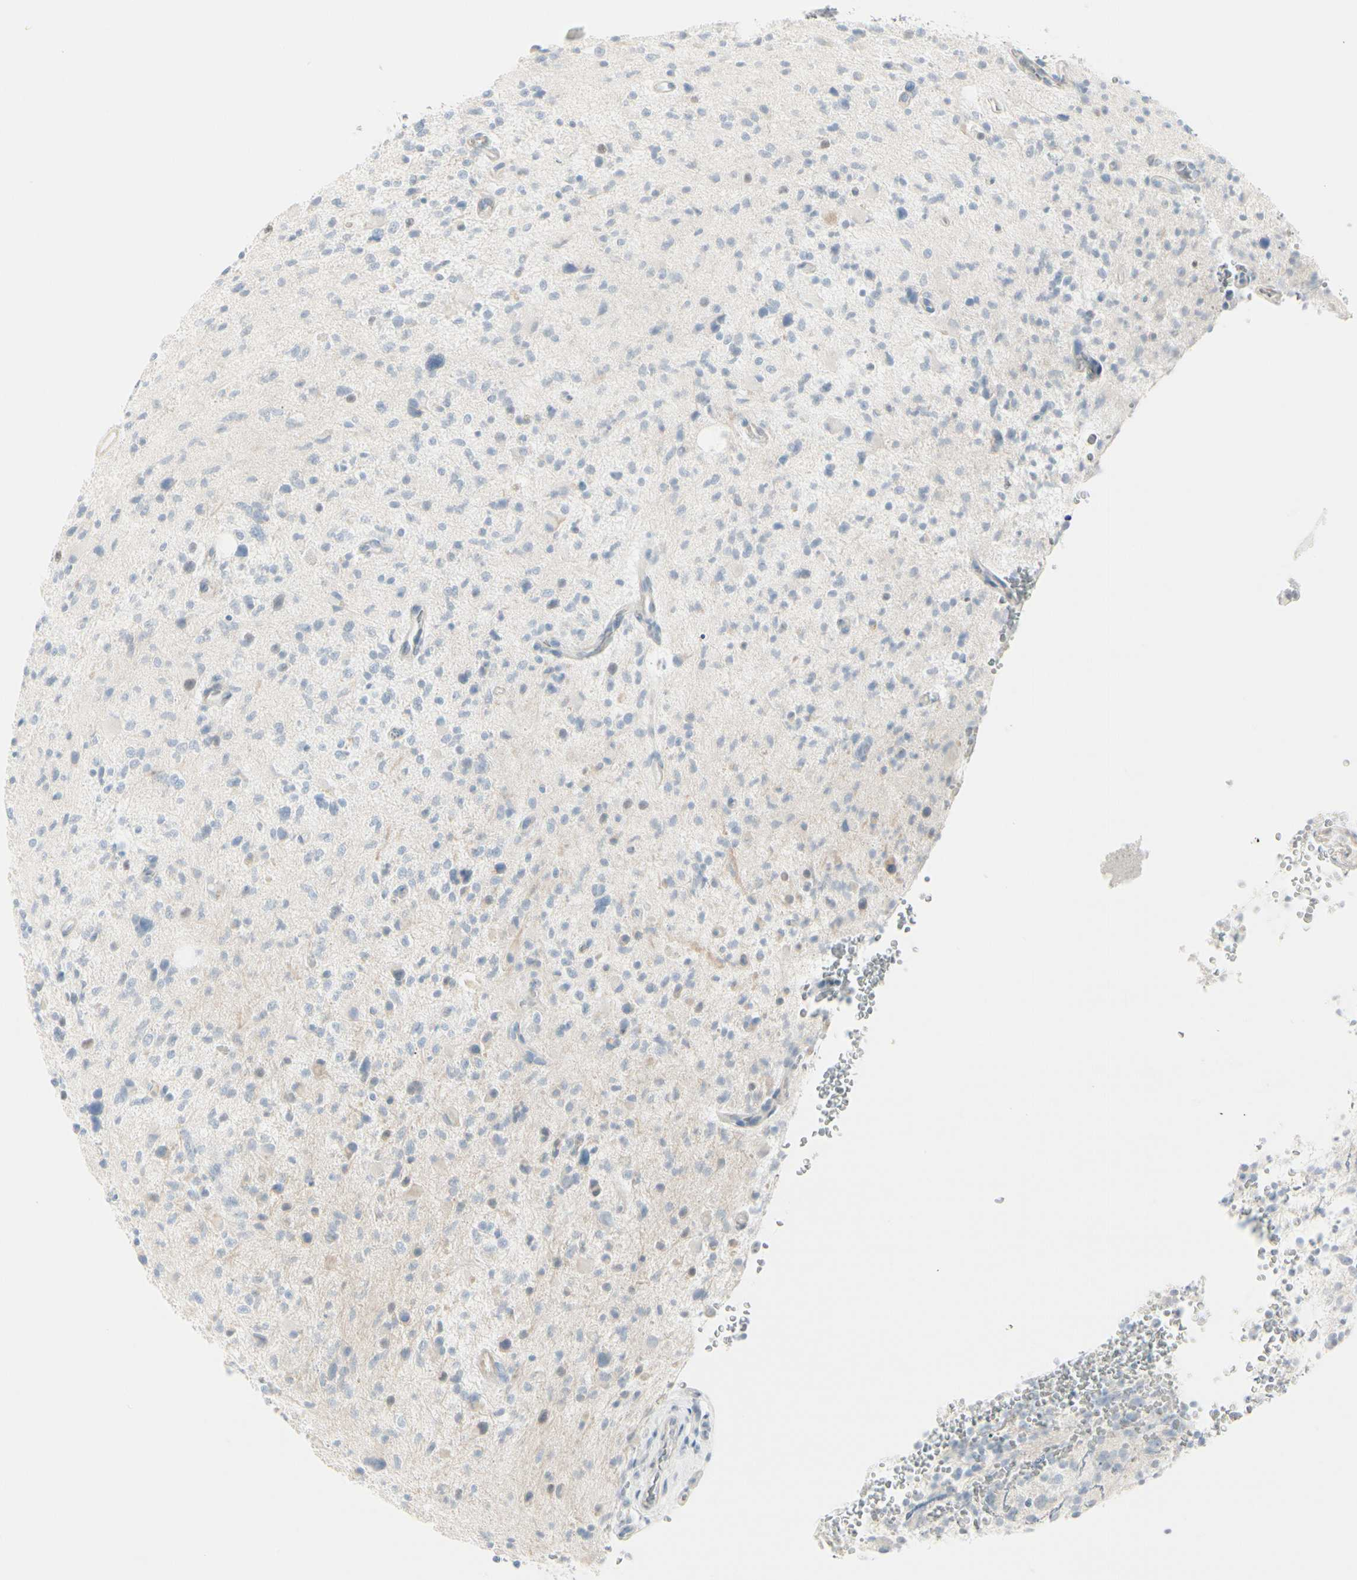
{"staining": {"intensity": "negative", "quantity": "none", "location": "none"}, "tissue": "glioma", "cell_type": "Tumor cells", "image_type": "cancer", "snomed": [{"axis": "morphology", "description": "Glioma, malignant, High grade"}, {"axis": "topography", "description": "Brain"}], "caption": "The micrograph exhibits no significant expression in tumor cells of glioma.", "gene": "CDHR5", "patient": {"sex": "male", "age": 48}}